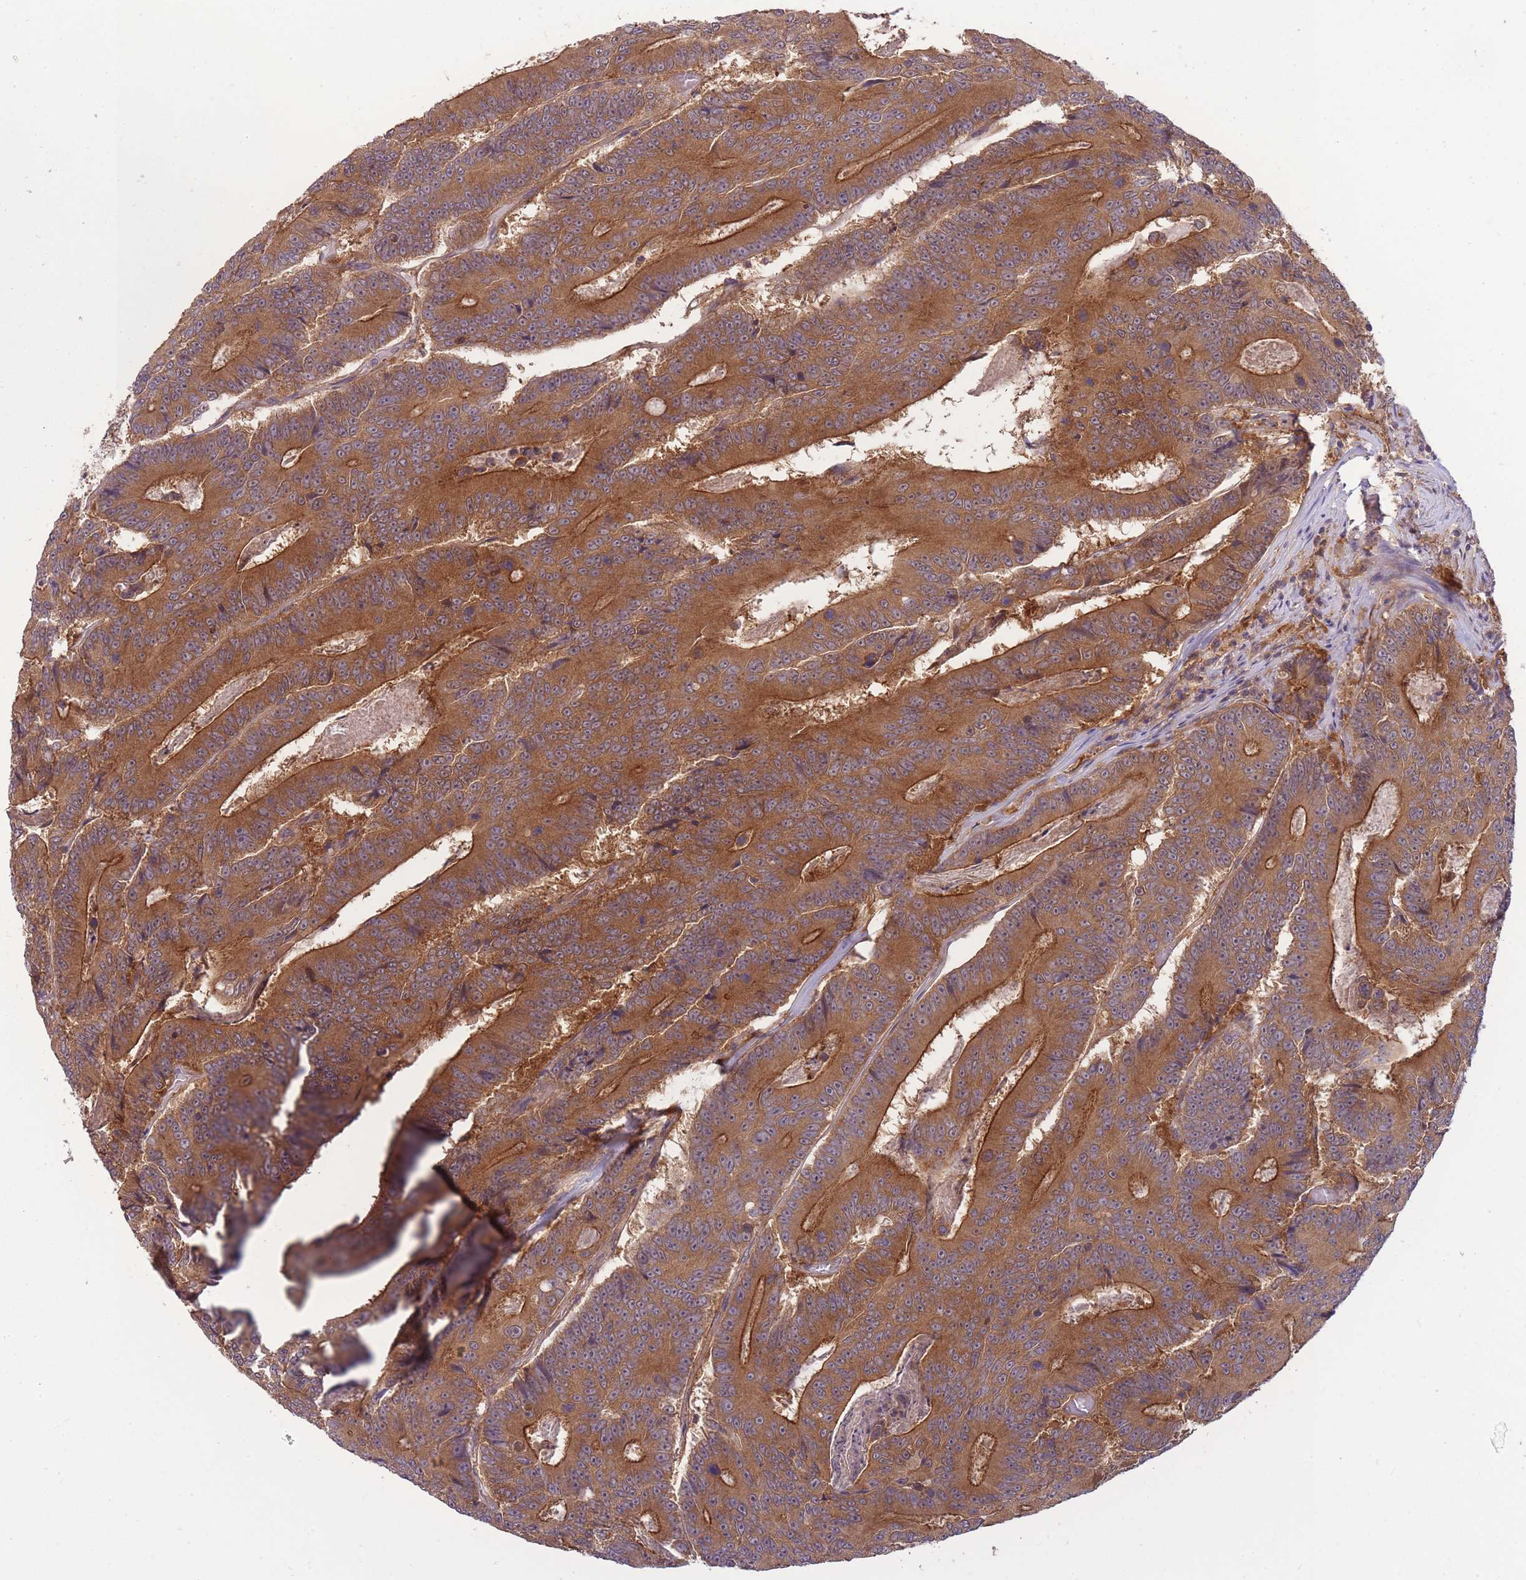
{"staining": {"intensity": "moderate", "quantity": ">75%", "location": "cytoplasmic/membranous"}, "tissue": "colorectal cancer", "cell_type": "Tumor cells", "image_type": "cancer", "snomed": [{"axis": "morphology", "description": "Adenocarcinoma, NOS"}, {"axis": "topography", "description": "Colon"}], "caption": "Colorectal cancer (adenocarcinoma) stained with a protein marker shows moderate staining in tumor cells.", "gene": "PFDN6", "patient": {"sex": "male", "age": 83}}